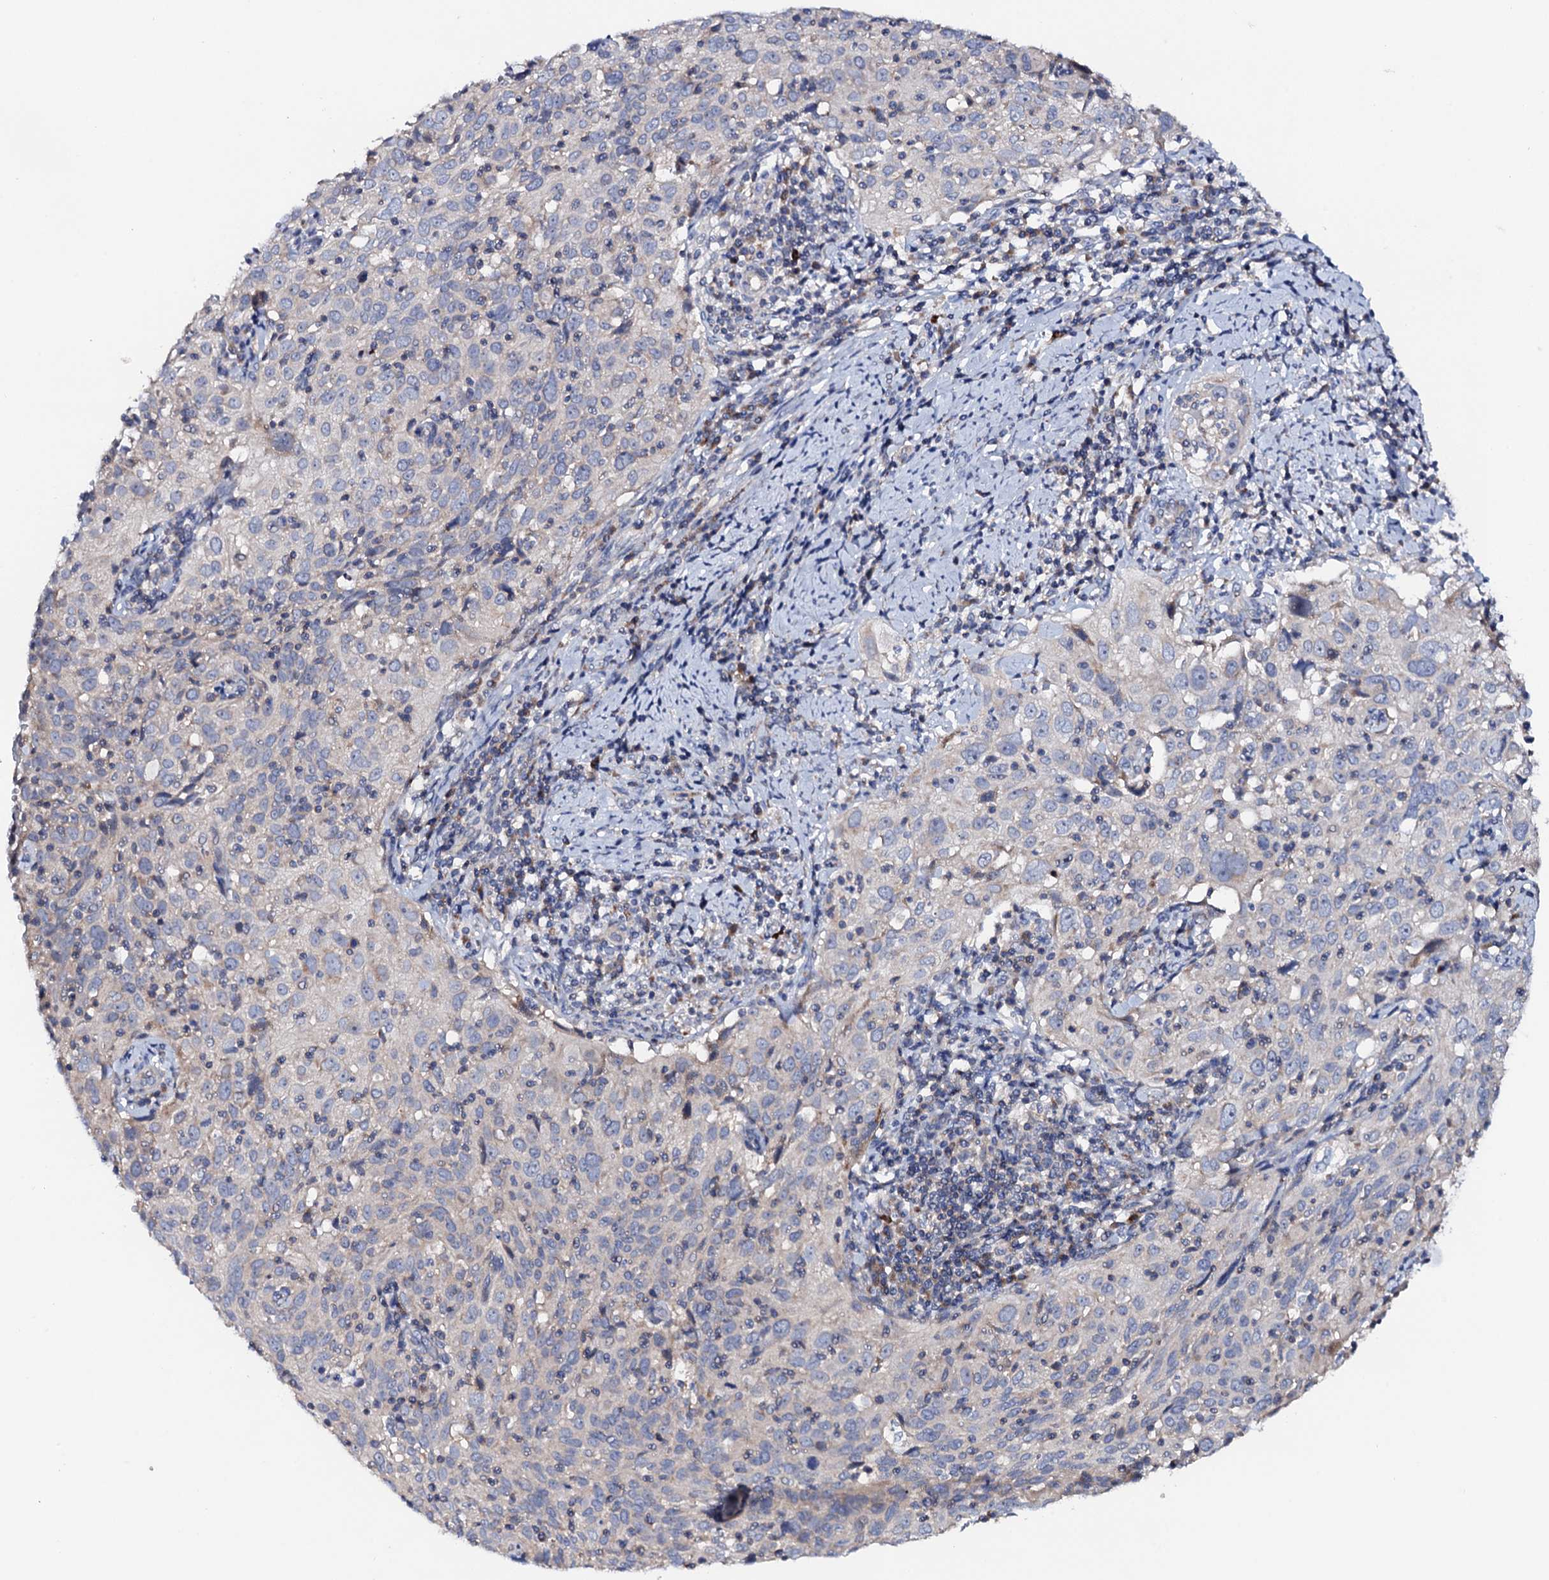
{"staining": {"intensity": "negative", "quantity": "none", "location": "none"}, "tissue": "cervical cancer", "cell_type": "Tumor cells", "image_type": "cancer", "snomed": [{"axis": "morphology", "description": "Squamous cell carcinoma, NOS"}, {"axis": "topography", "description": "Cervix"}], "caption": "An IHC histopathology image of cervical cancer (squamous cell carcinoma) is shown. There is no staining in tumor cells of cervical cancer (squamous cell carcinoma).", "gene": "MRPL48", "patient": {"sex": "female", "age": 31}}